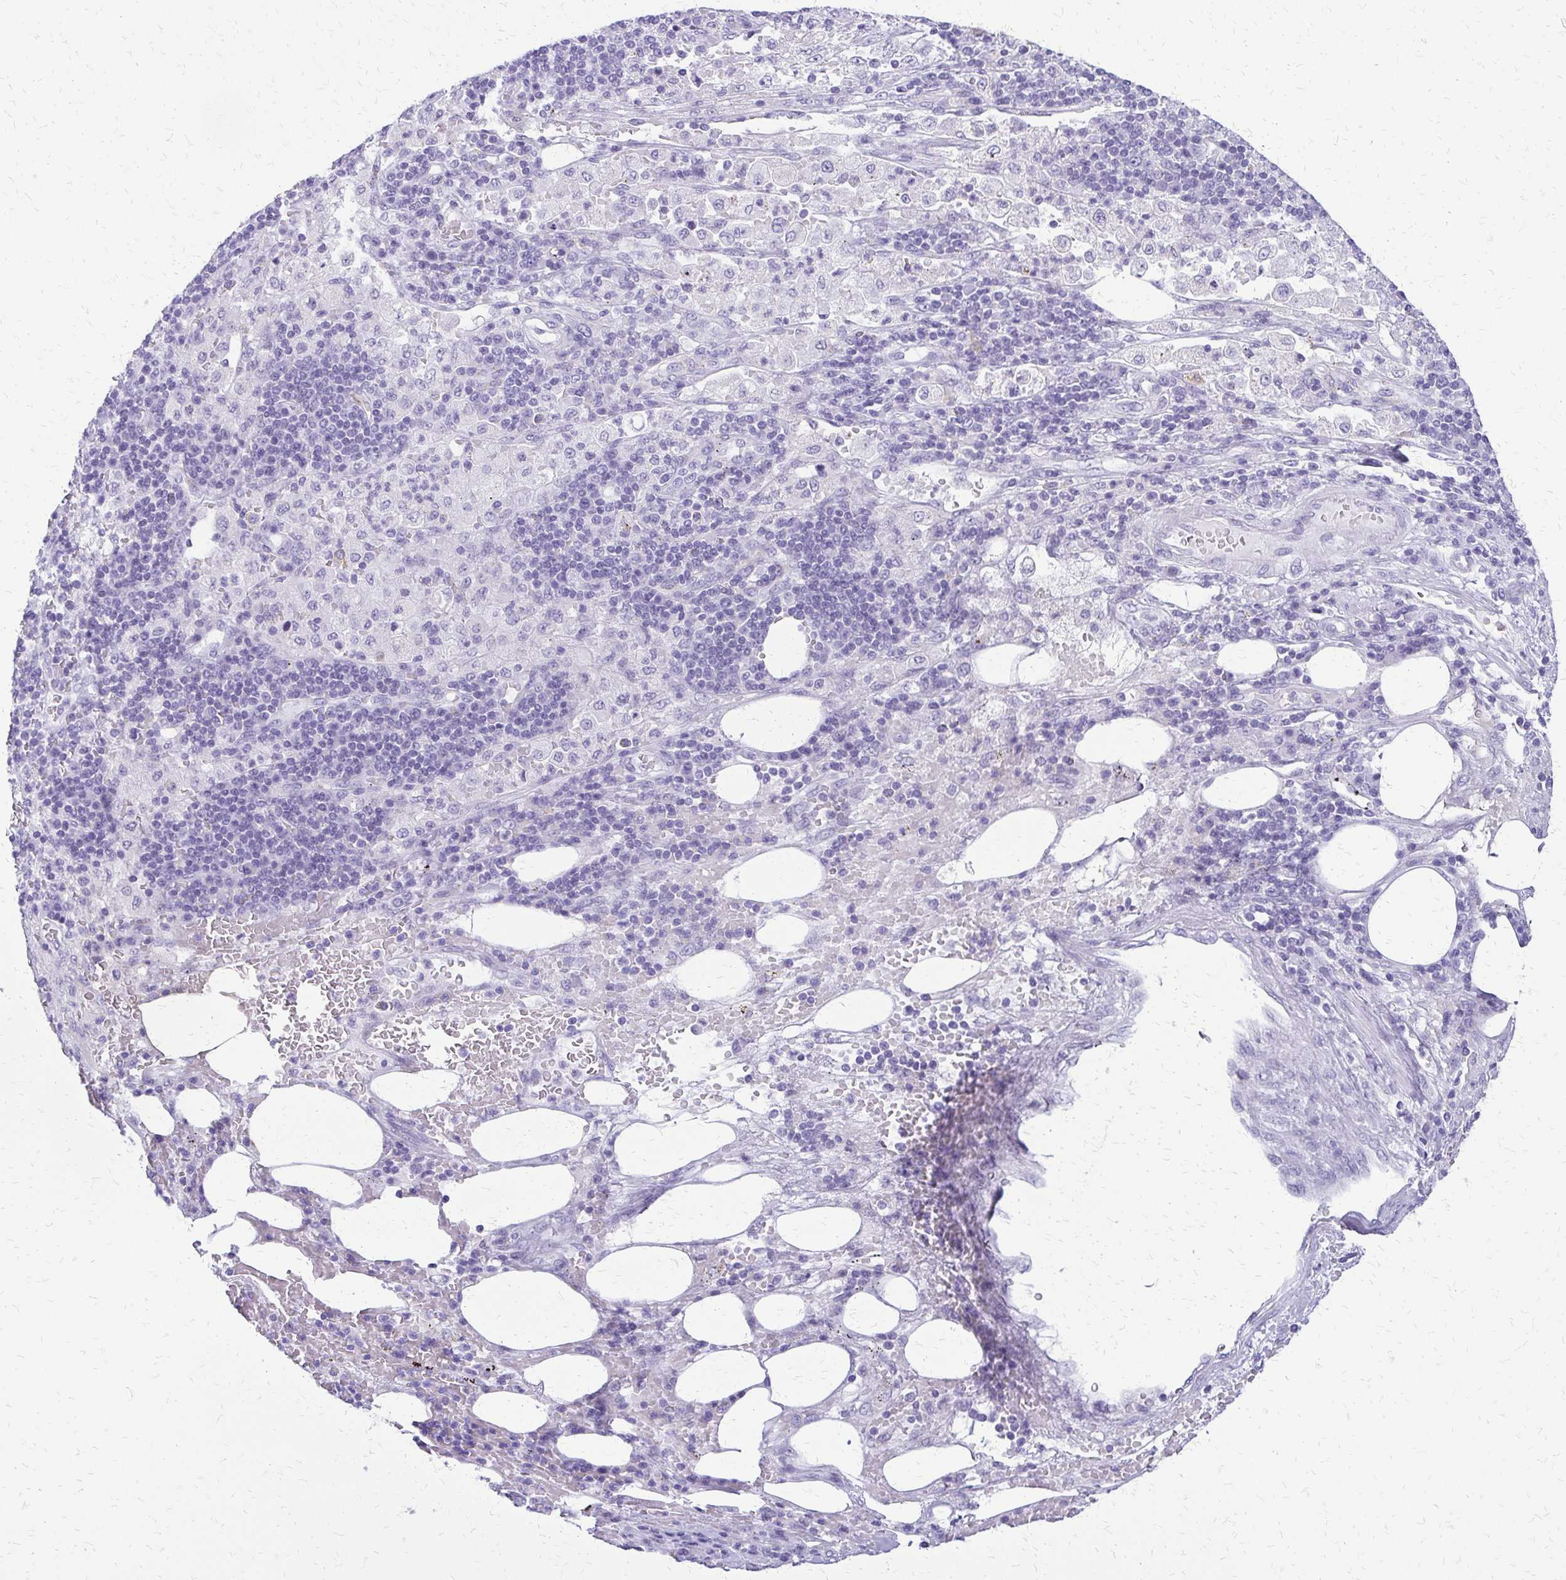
{"staining": {"intensity": "negative", "quantity": "none", "location": "none"}, "tissue": "pancreatic cancer", "cell_type": "Tumor cells", "image_type": "cancer", "snomed": [{"axis": "morphology", "description": "Adenocarcinoma, NOS"}, {"axis": "topography", "description": "Pancreas"}], "caption": "Immunohistochemistry photomicrograph of human pancreatic cancer (adenocarcinoma) stained for a protein (brown), which displays no staining in tumor cells. Brightfield microscopy of immunohistochemistry stained with DAB (brown) and hematoxylin (blue), captured at high magnification.", "gene": "FAM162B", "patient": {"sex": "female", "age": 61}}